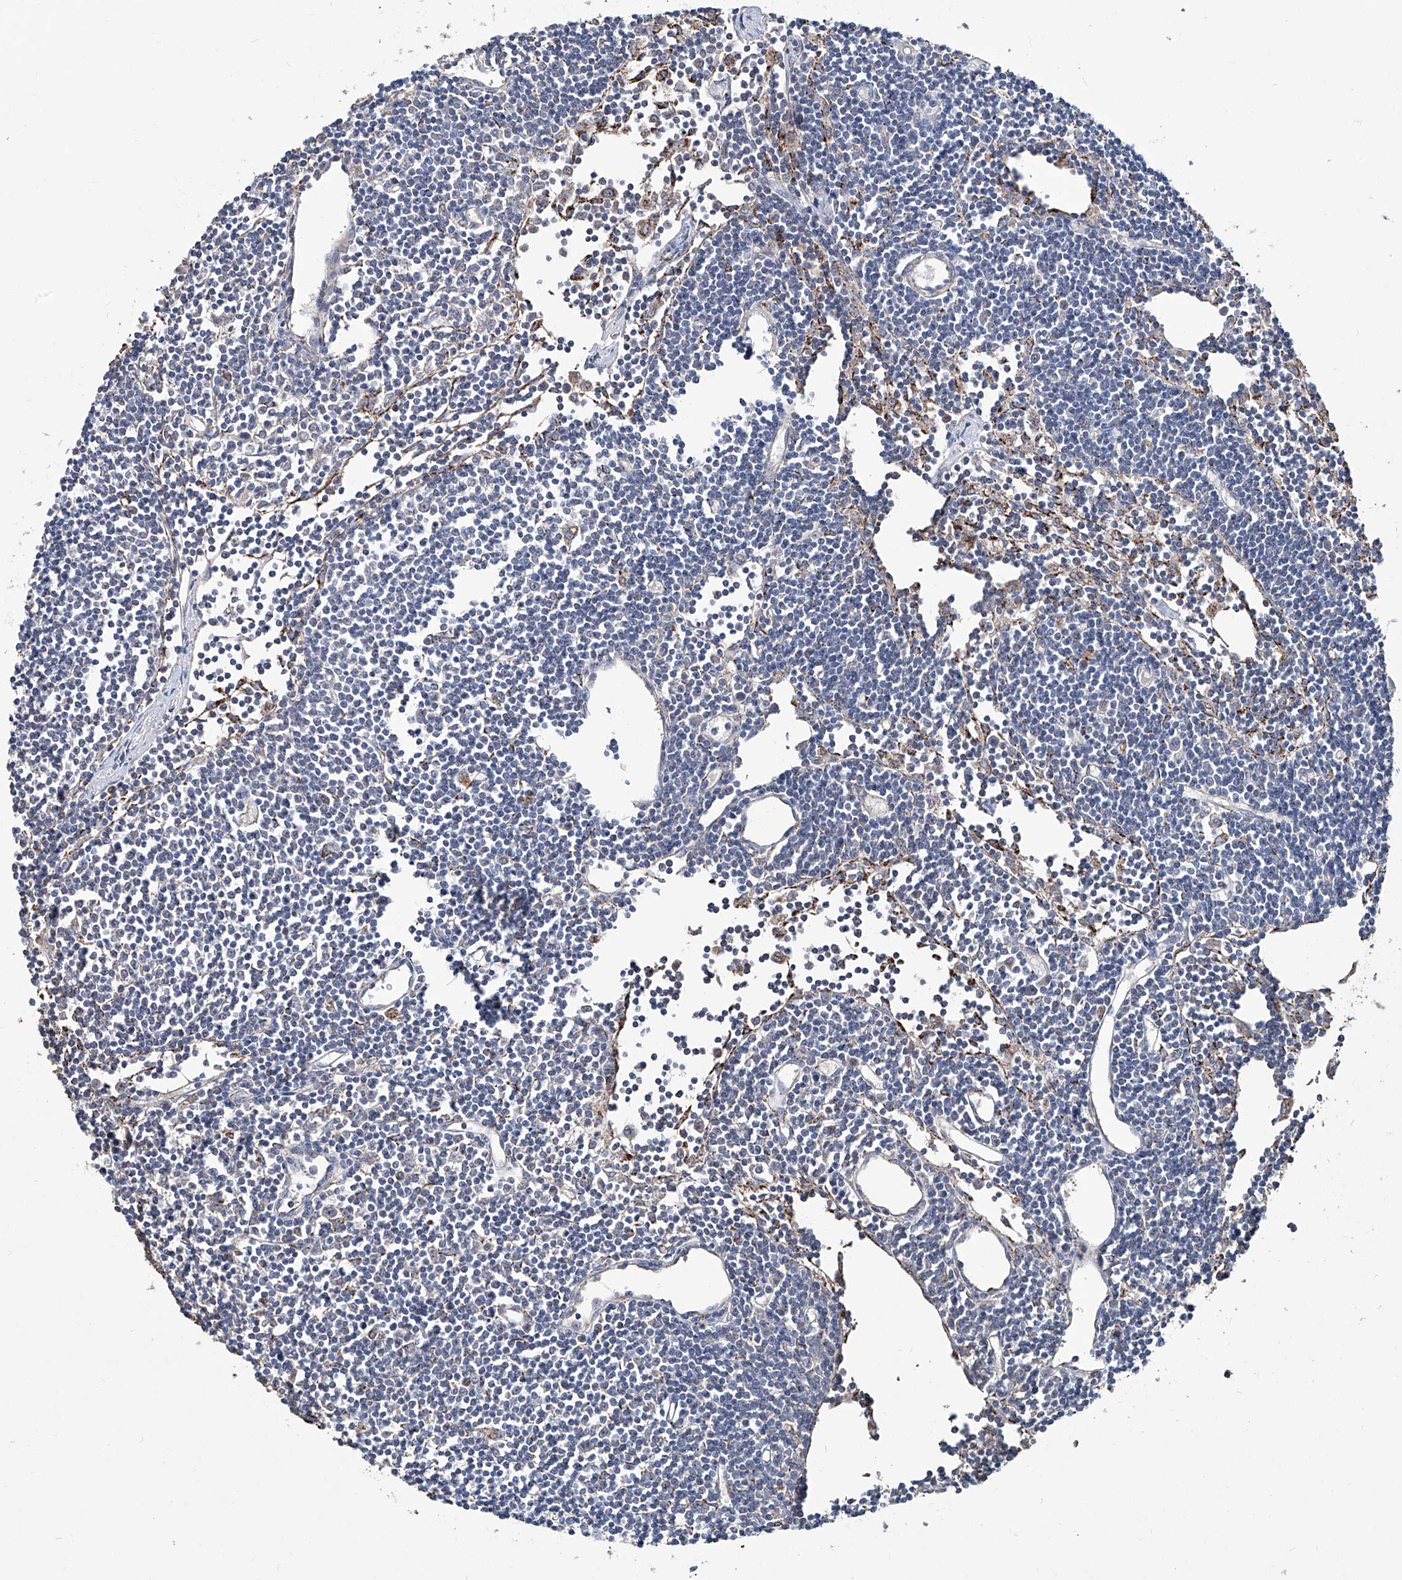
{"staining": {"intensity": "negative", "quantity": "none", "location": "none"}, "tissue": "lymph node", "cell_type": "Germinal center cells", "image_type": "normal", "snomed": [{"axis": "morphology", "description": "Normal tissue, NOS"}, {"axis": "topography", "description": "Lymph node"}], "caption": "High power microscopy image of an immunohistochemistry photomicrograph of normal lymph node, revealing no significant staining in germinal center cells. (Immunohistochemistry, brightfield microscopy, high magnification).", "gene": "NHS", "patient": {"sex": "female", "age": 11}}